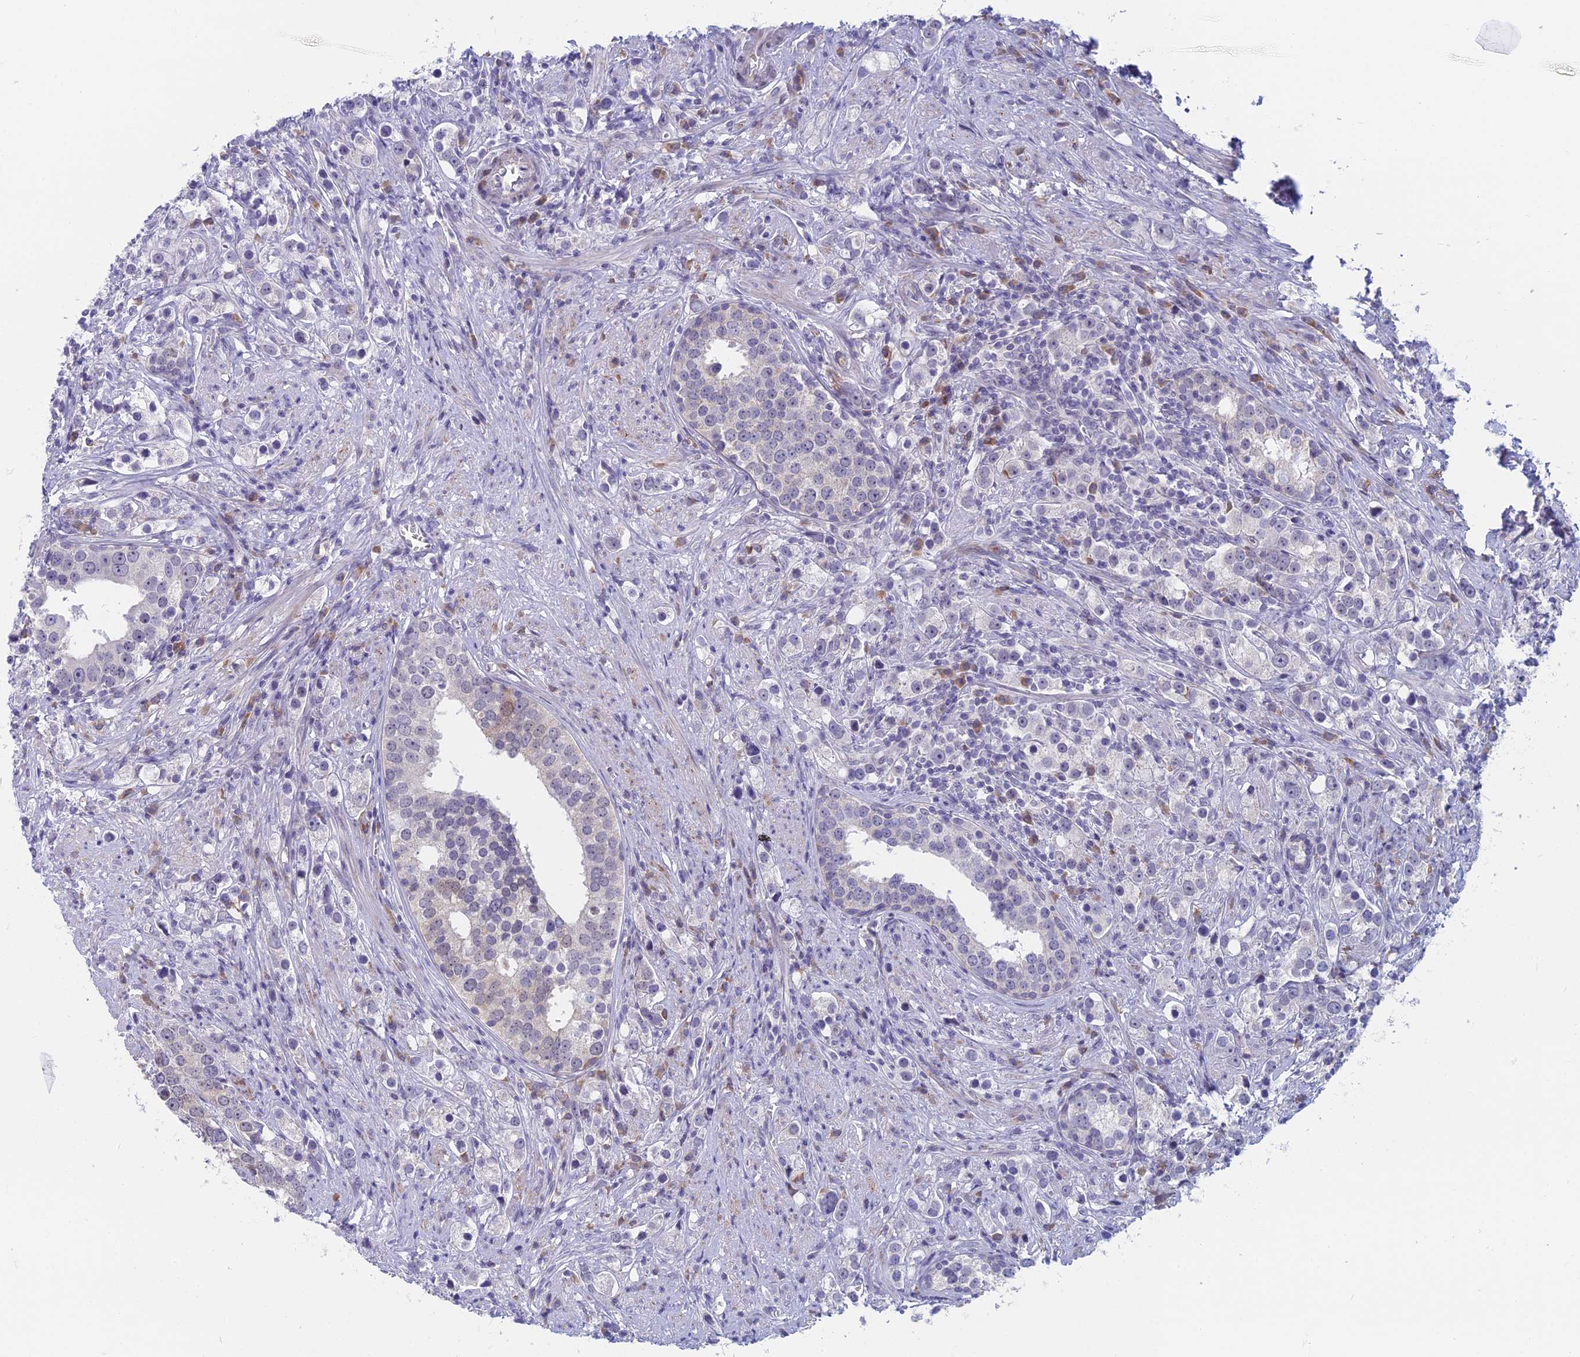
{"staining": {"intensity": "negative", "quantity": "none", "location": "none"}, "tissue": "prostate cancer", "cell_type": "Tumor cells", "image_type": "cancer", "snomed": [{"axis": "morphology", "description": "Adenocarcinoma, High grade"}, {"axis": "topography", "description": "Prostate"}], "caption": "Tumor cells show no significant protein expression in prostate cancer (high-grade adenocarcinoma).", "gene": "PPP1R26", "patient": {"sex": "male", "age": 71}}